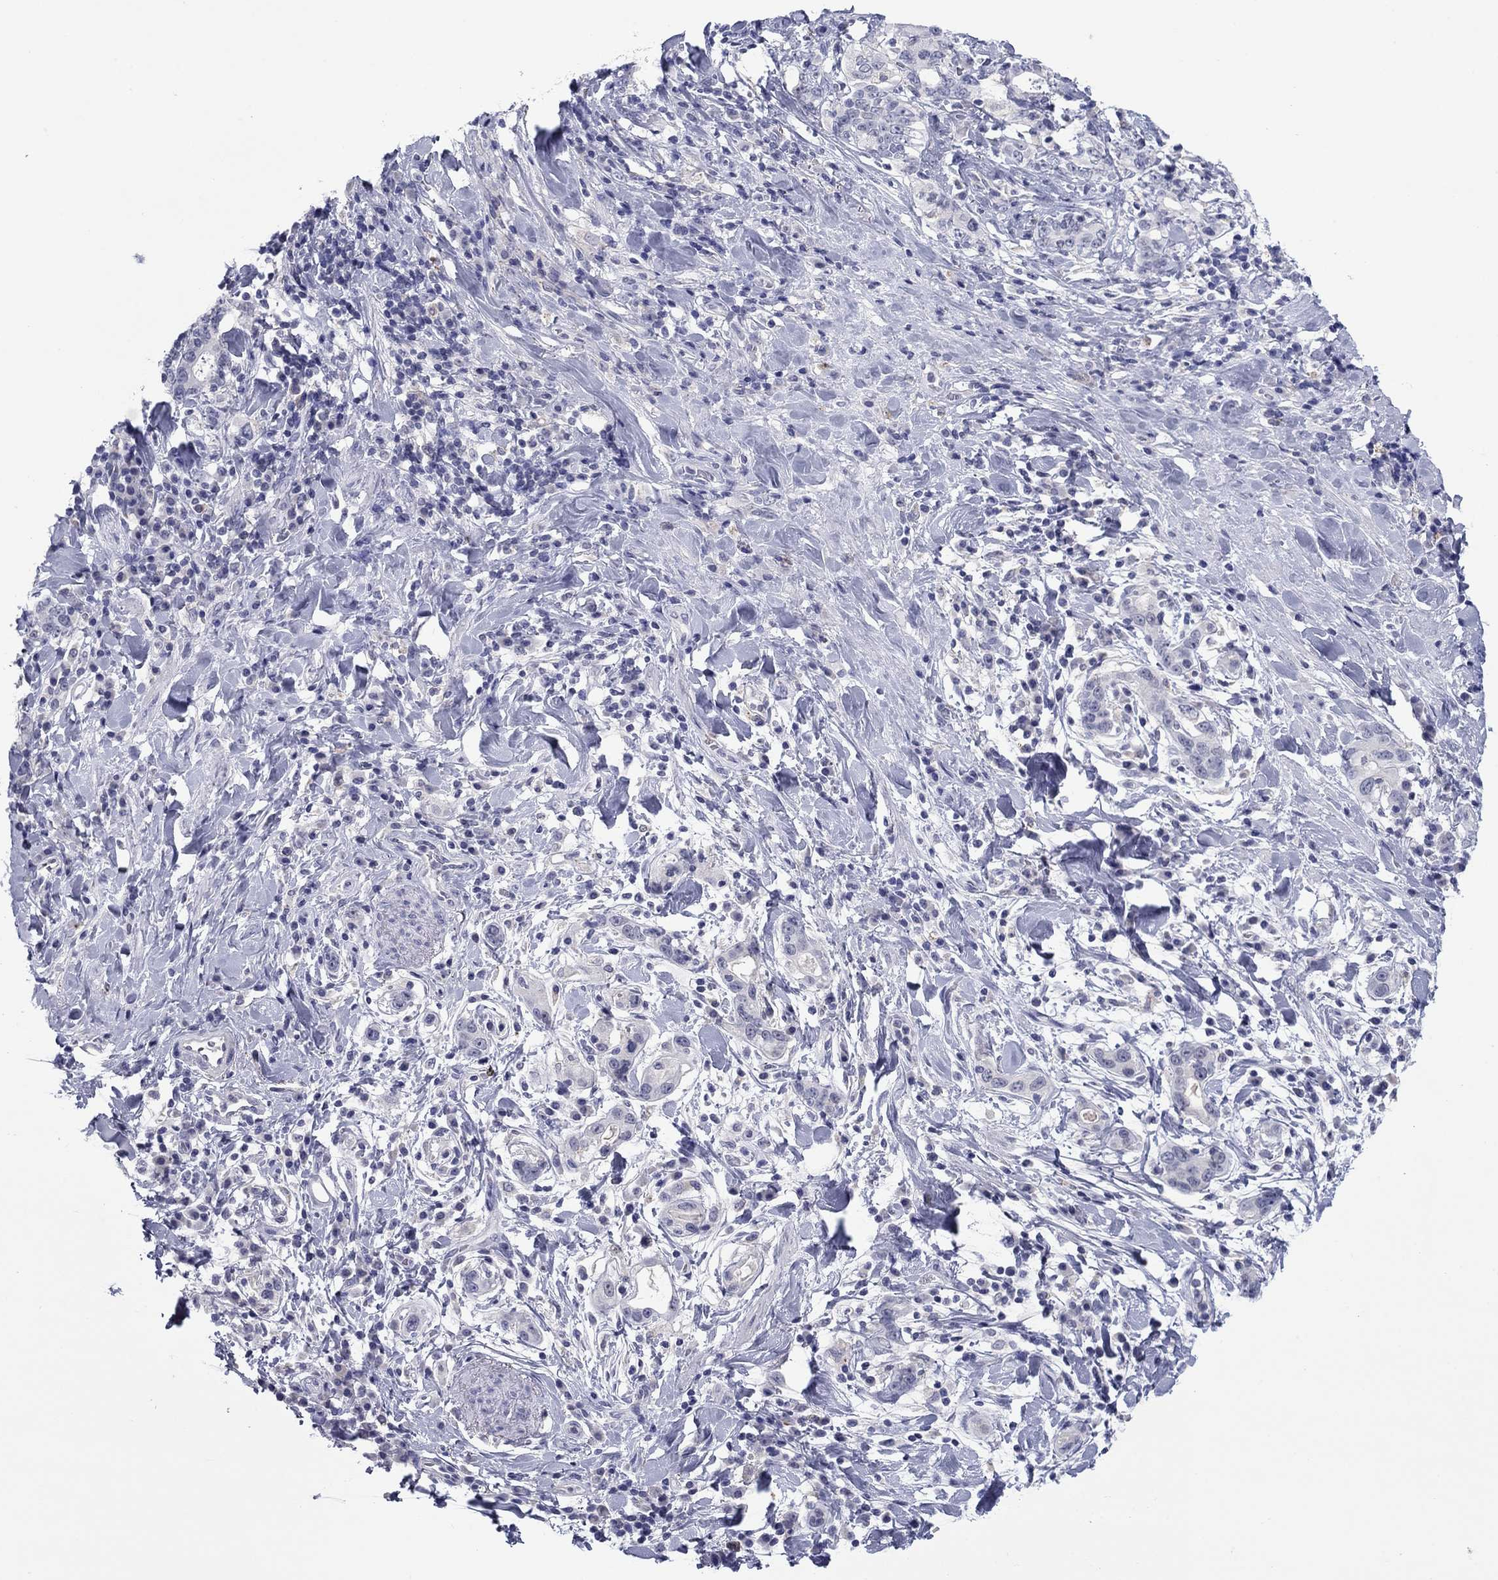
{"staining": {"intensity": "negative", "quantity": "none", "location": "none"}, "tissue": "stomach cancer", "cell_type": "Tumor cells", "image_type": "cancer", "snomed": [{"axis": "morphology", "description": "Adenocarcinoma, NOS"}, {"axis": "topography", "description": "Stomach"}], "caption": "Immunohistochemical staining of stomach cancer shows no significant staining in tumor cells.", "gene": "TCFL5", "patient": {"sex": "male", "age": 79}}